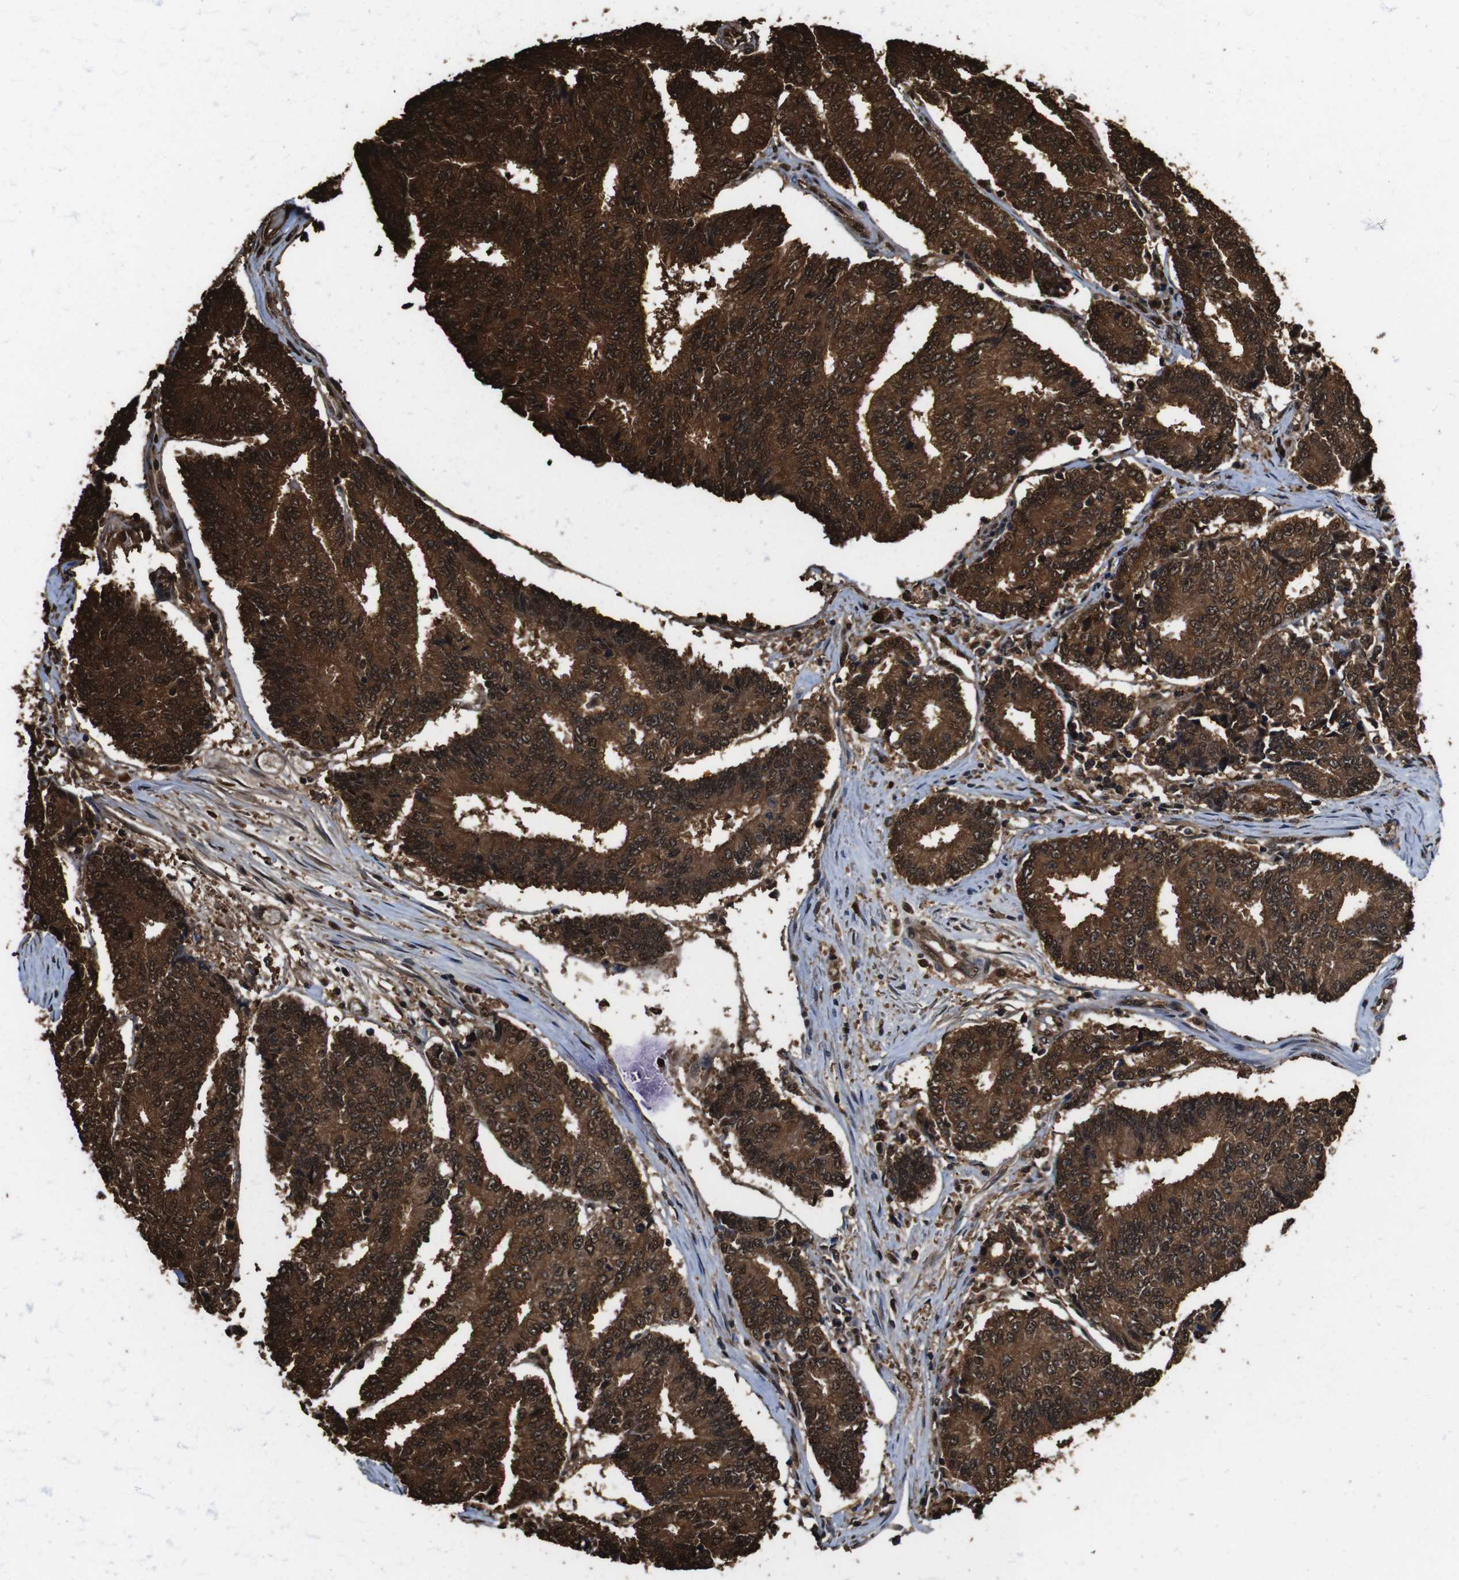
{"staining": {"intensity": "strong", "quantity": ">75%", "location": "cytoplasmic/membranous,nuclear"}, "tissue": "prostate cancer", "cell_type": "Tumor cells", "image_type": "cancer", "snomed": [{"axis": "morphology", "description": "Normal tissue, NOS"}, {"axis": "morphology", "description": "Adenocarcinoma, High grade"}, {"axis": "topography", "description": "Prostate"}, {"axis": "topography", "description": "Seminal veicle"}], "caption": "The histopathology image demonstrates staining of adenocarcinoma (high-grade) (prostate), revealing strong cytoplasmic/membranous and nuclear protein expression (brown color) within tumor cells.", "gene": "VCP", "patient": {"sex": "male", "age": 55}}